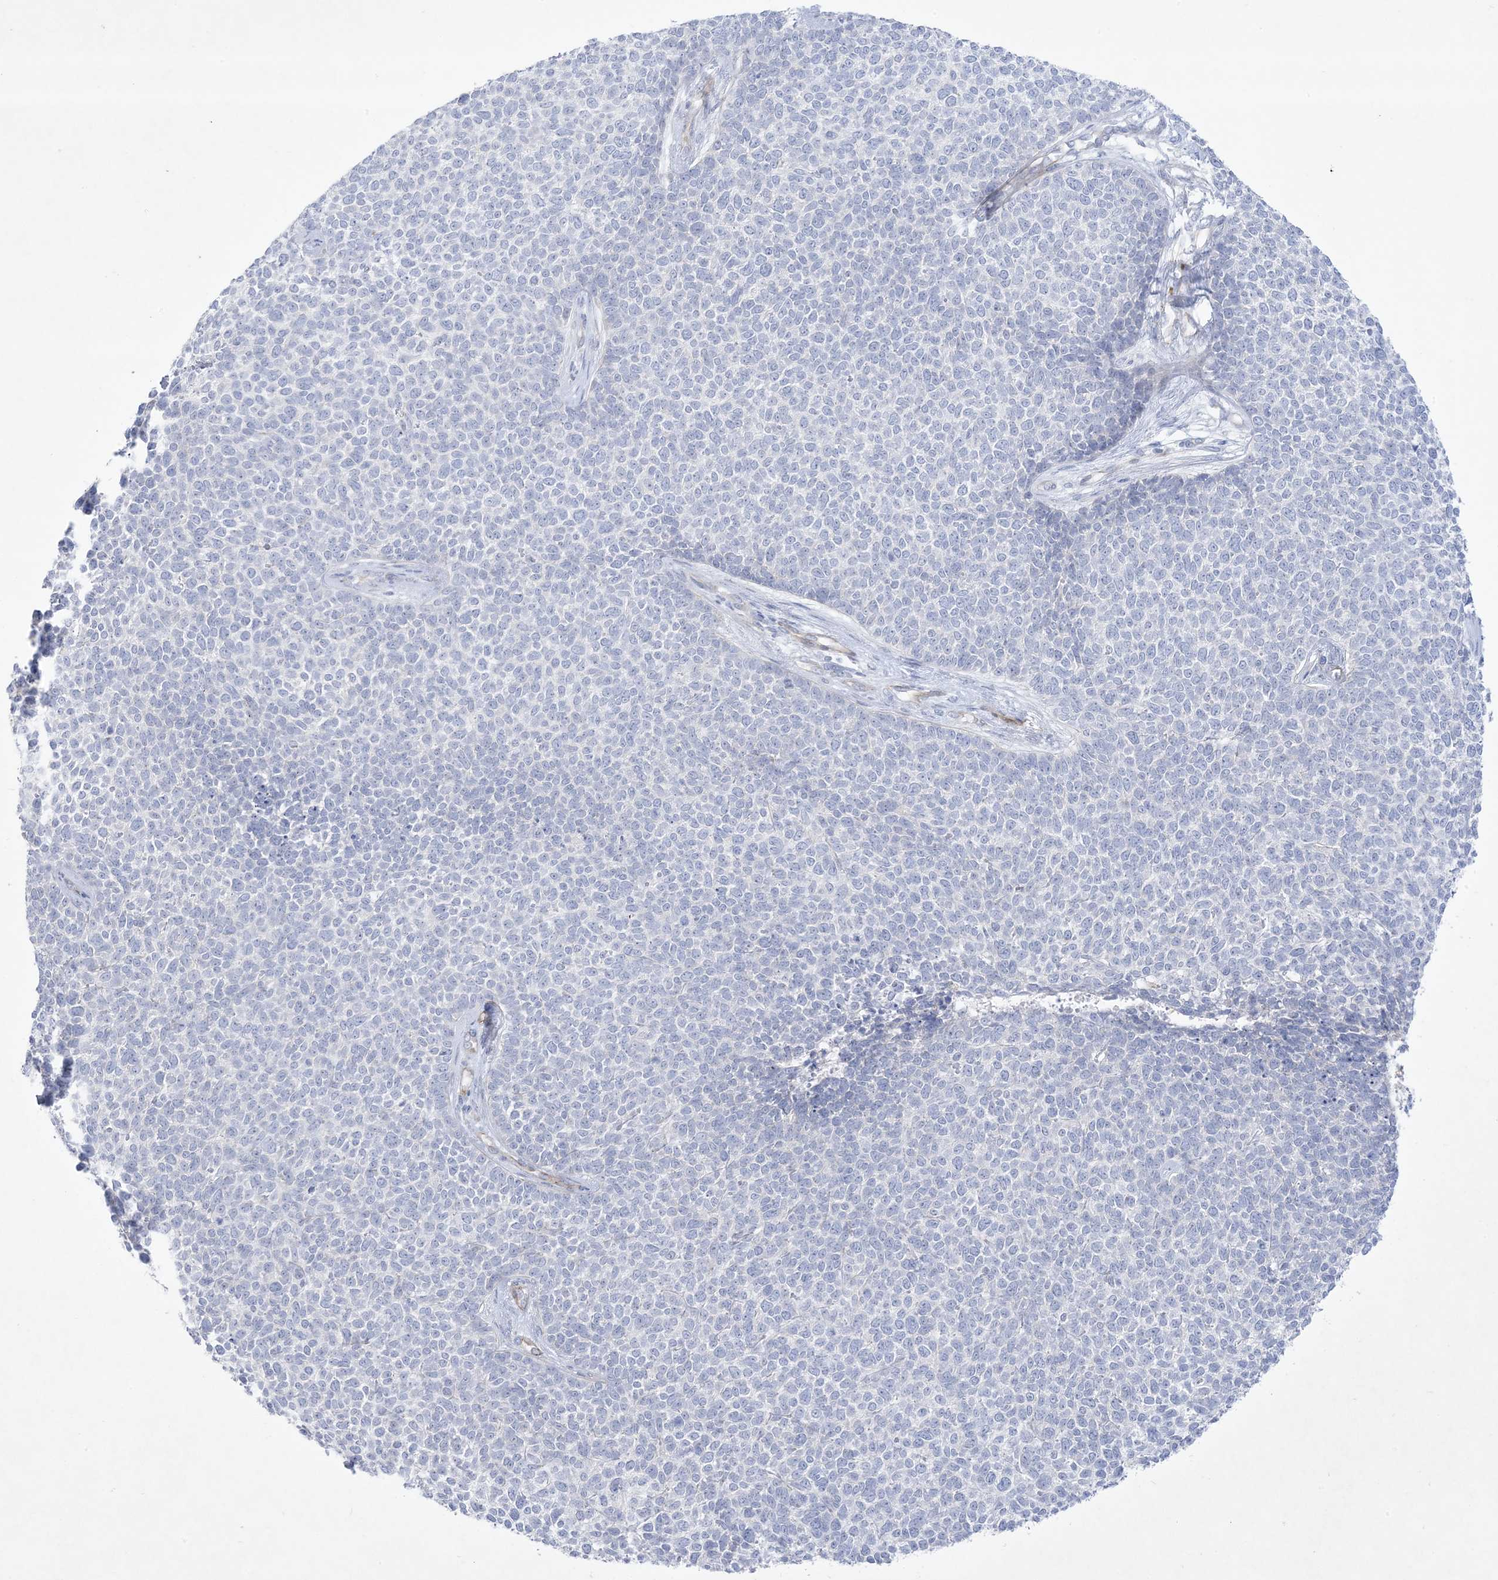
{"staining": {"intensity": "negative", "quantity": "none", "location": "none"}, "tissue": "skin cancer", "cell_type": "Tumor cells", "image_type": "cancer", "snomed": [{"axis": "morphology", "description": "Basal cell carcinoma"}, {"axis": "topography", "description": "Skin"}], "caption": "This is a image of immunohistochemistry staining of skin cancer (basal cell carcinoma), which shows no staining in tumor cells. The staining was performed using DAB to visualize the protein expression in brown, while the nuclei were stained in blue with hematoxylin (Magnification: 20x).", "gene": "B3GNT7", "patient": {"sex": "female", "age": 84}}